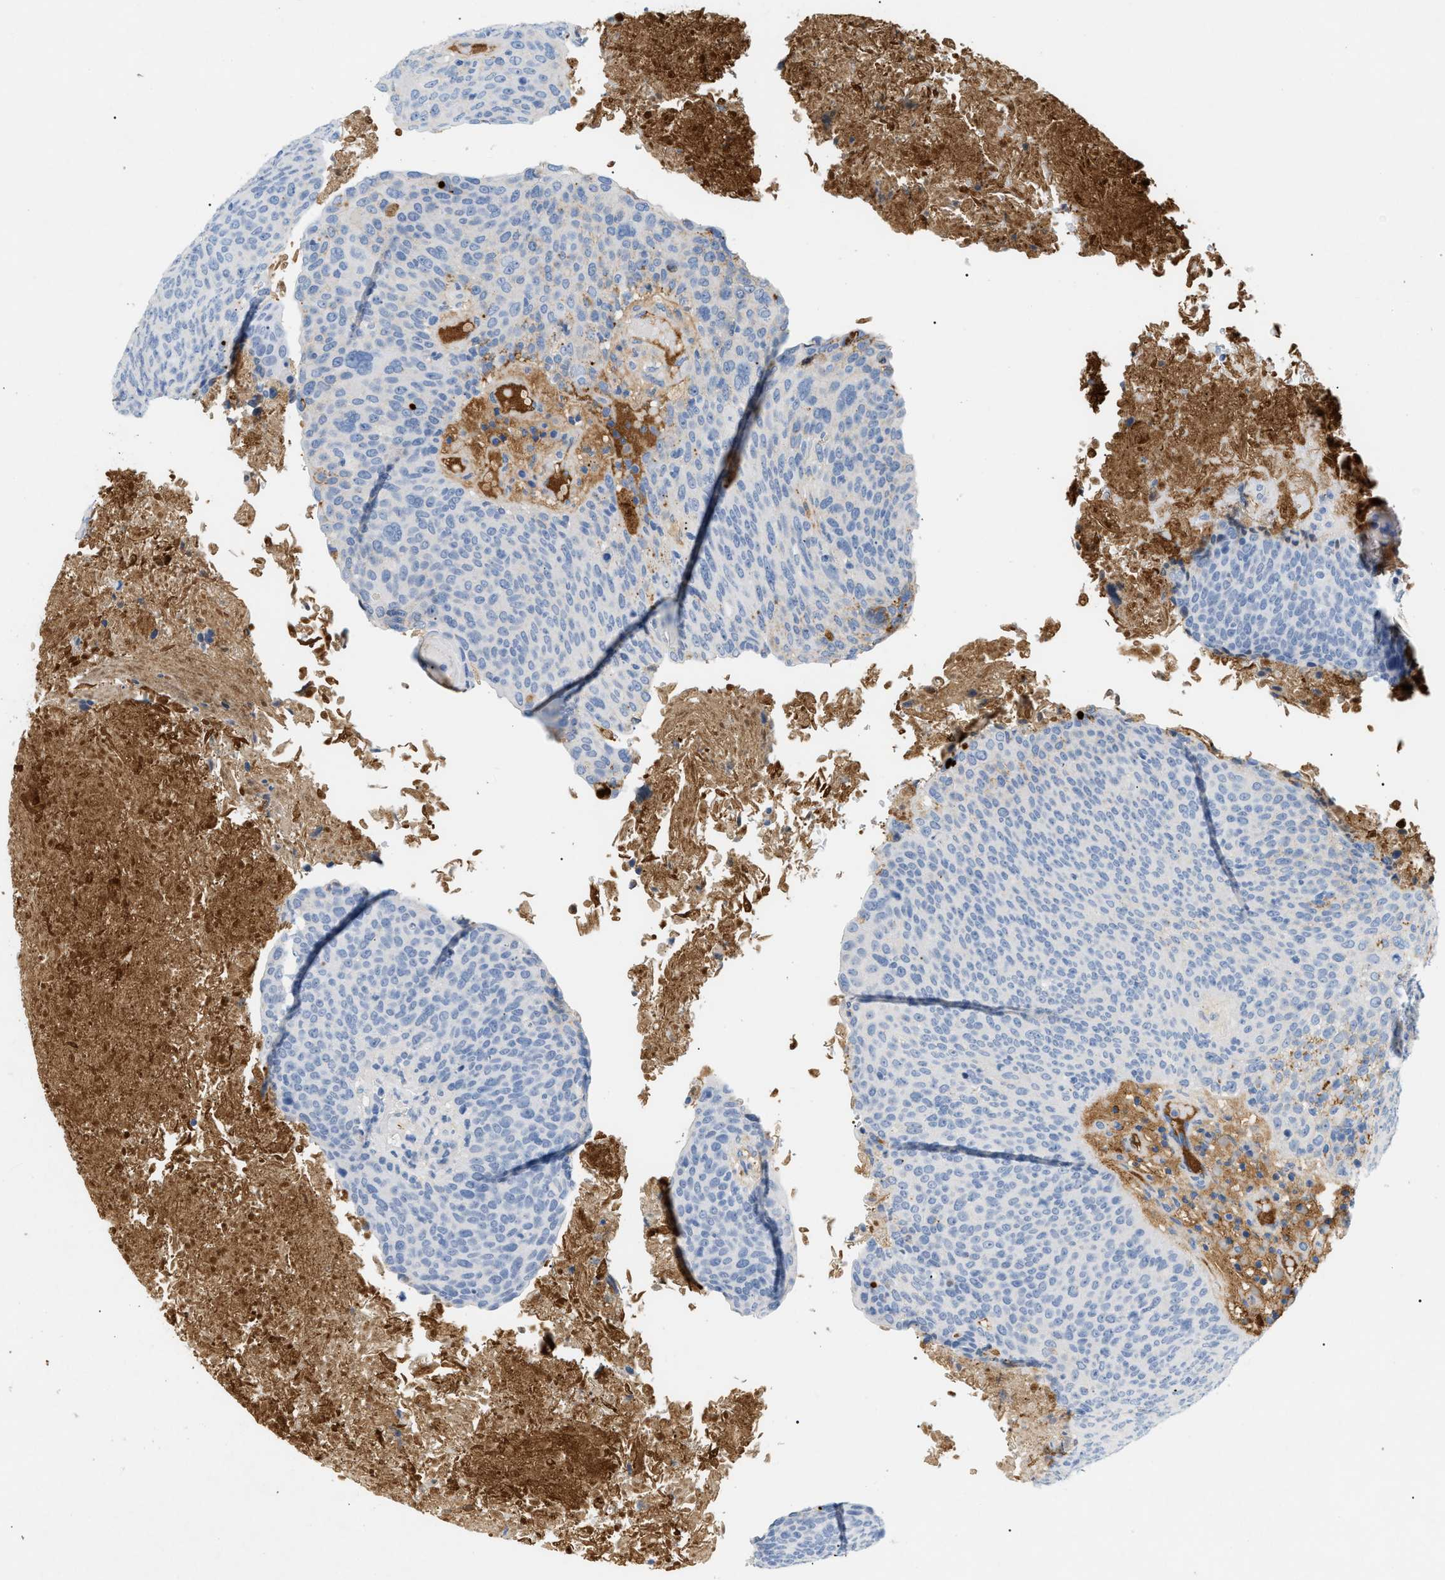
{"staining": {"intensity": "negative", "quantity": "none", "location": "none"}, "tissue": "head and neck cancer", "cell_type": "Tumor cells", "image_type": "cancer", "snomed": [{"axis": "morphology", "description": "Squamous cell carcinoma, NOS"}, {"axis": "morphology", "description": "Squamous cell carcinoma, metastatic, NOS"}, {"axis": "topography", "description": "Lymph node"}, {"axis": "topography", "description": "Head-Neck"}], "caption": "Head and neck cancer stained for a protein using immunohistochemistry exhibits no expression tumor cells.", "gene": "CFH", "patient": {"sex": "male", "age": 62}}